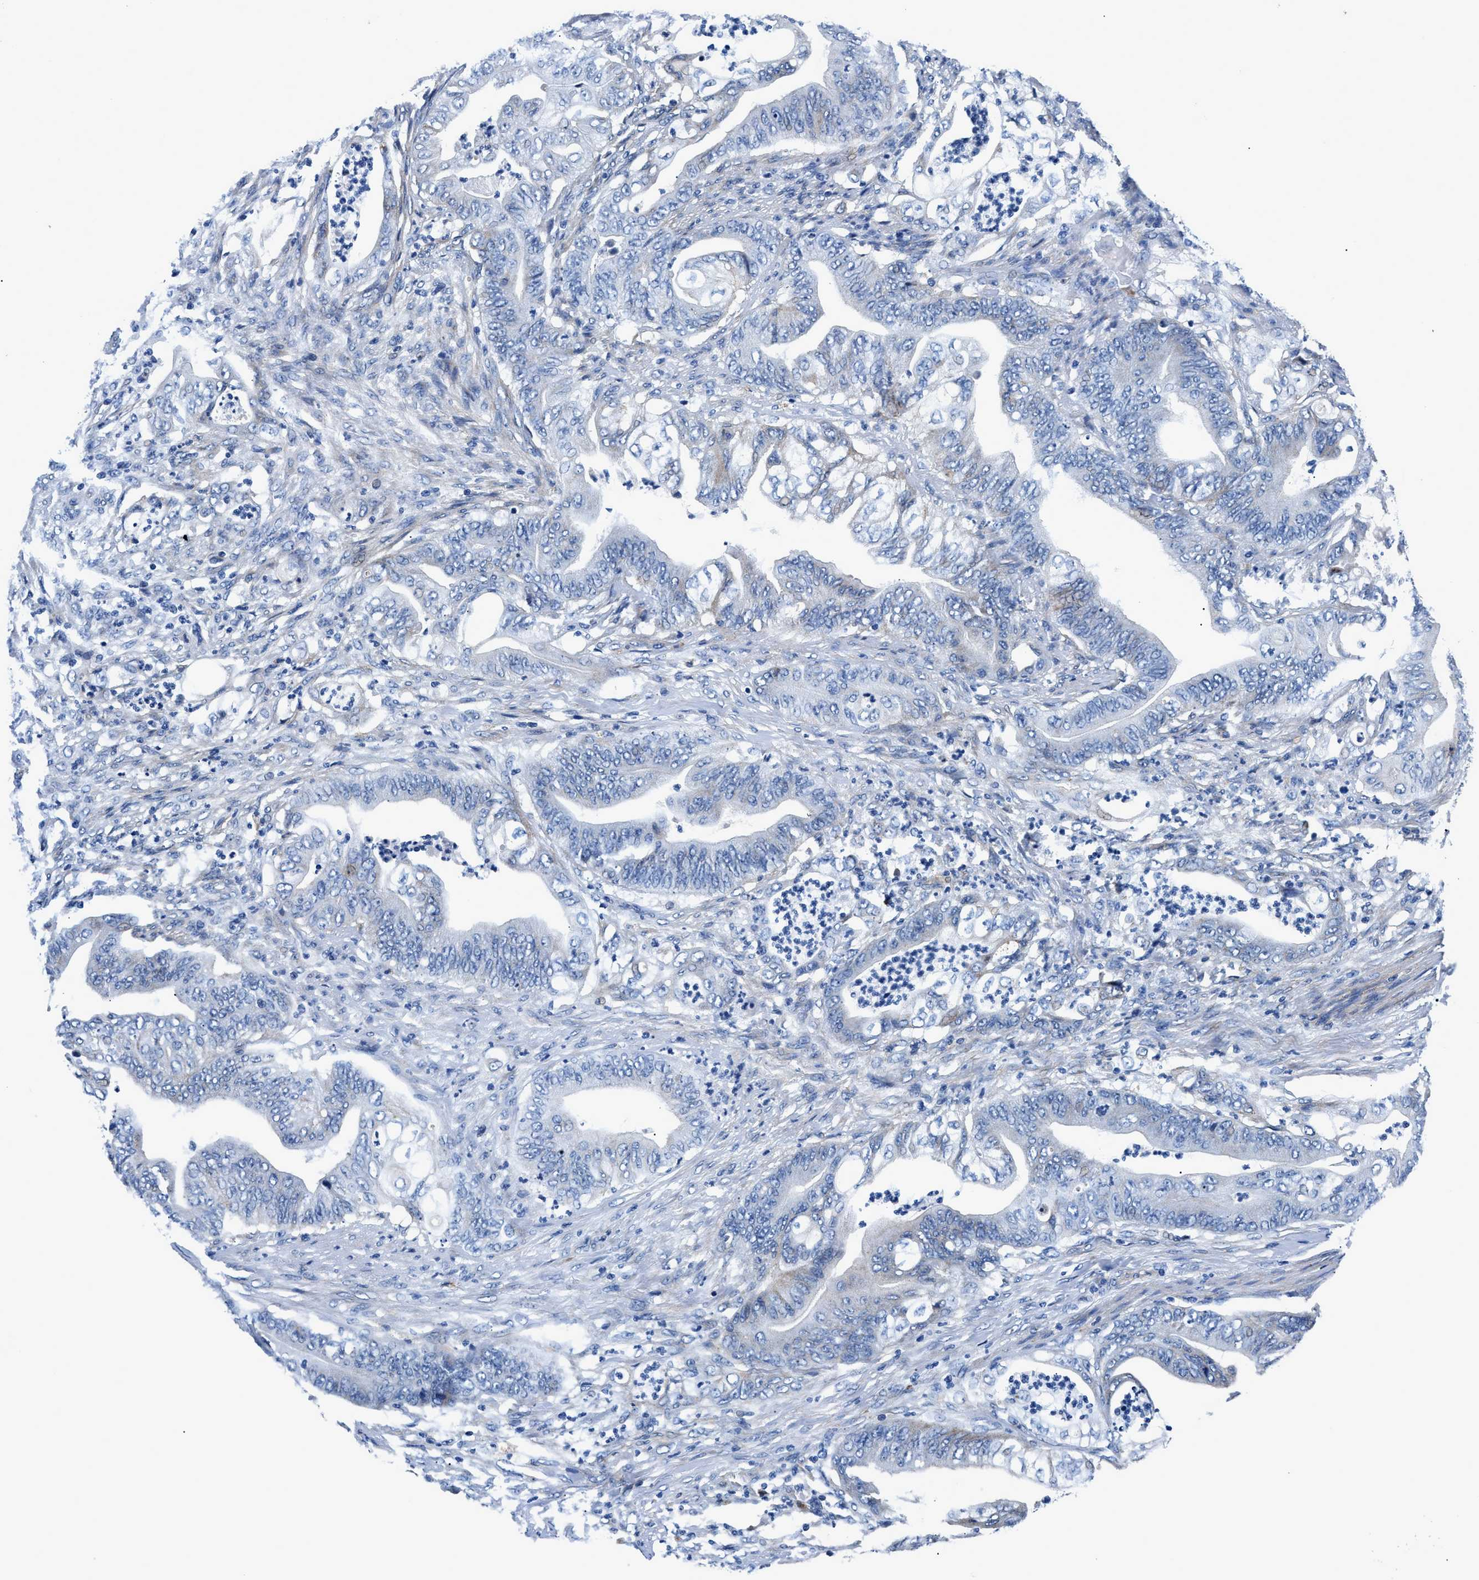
{"staining": {"intensity": "negative", "quantity": "none", "location": "none"}, "tissue": "stomach cancer", "cell_type": "Tumor cells", "image_type": "cancer", "snomed": [{"axis": "morphology", "description": "Adenocarcinoma, NOS"}, {"axis": "topography", "description": "Stomach"}], "caption": "An image of human stomach adenocarcinoma is negative for staining in tumor cells.", "gene": "DAG1", "patient": {"sex": "female", "age": 73}}